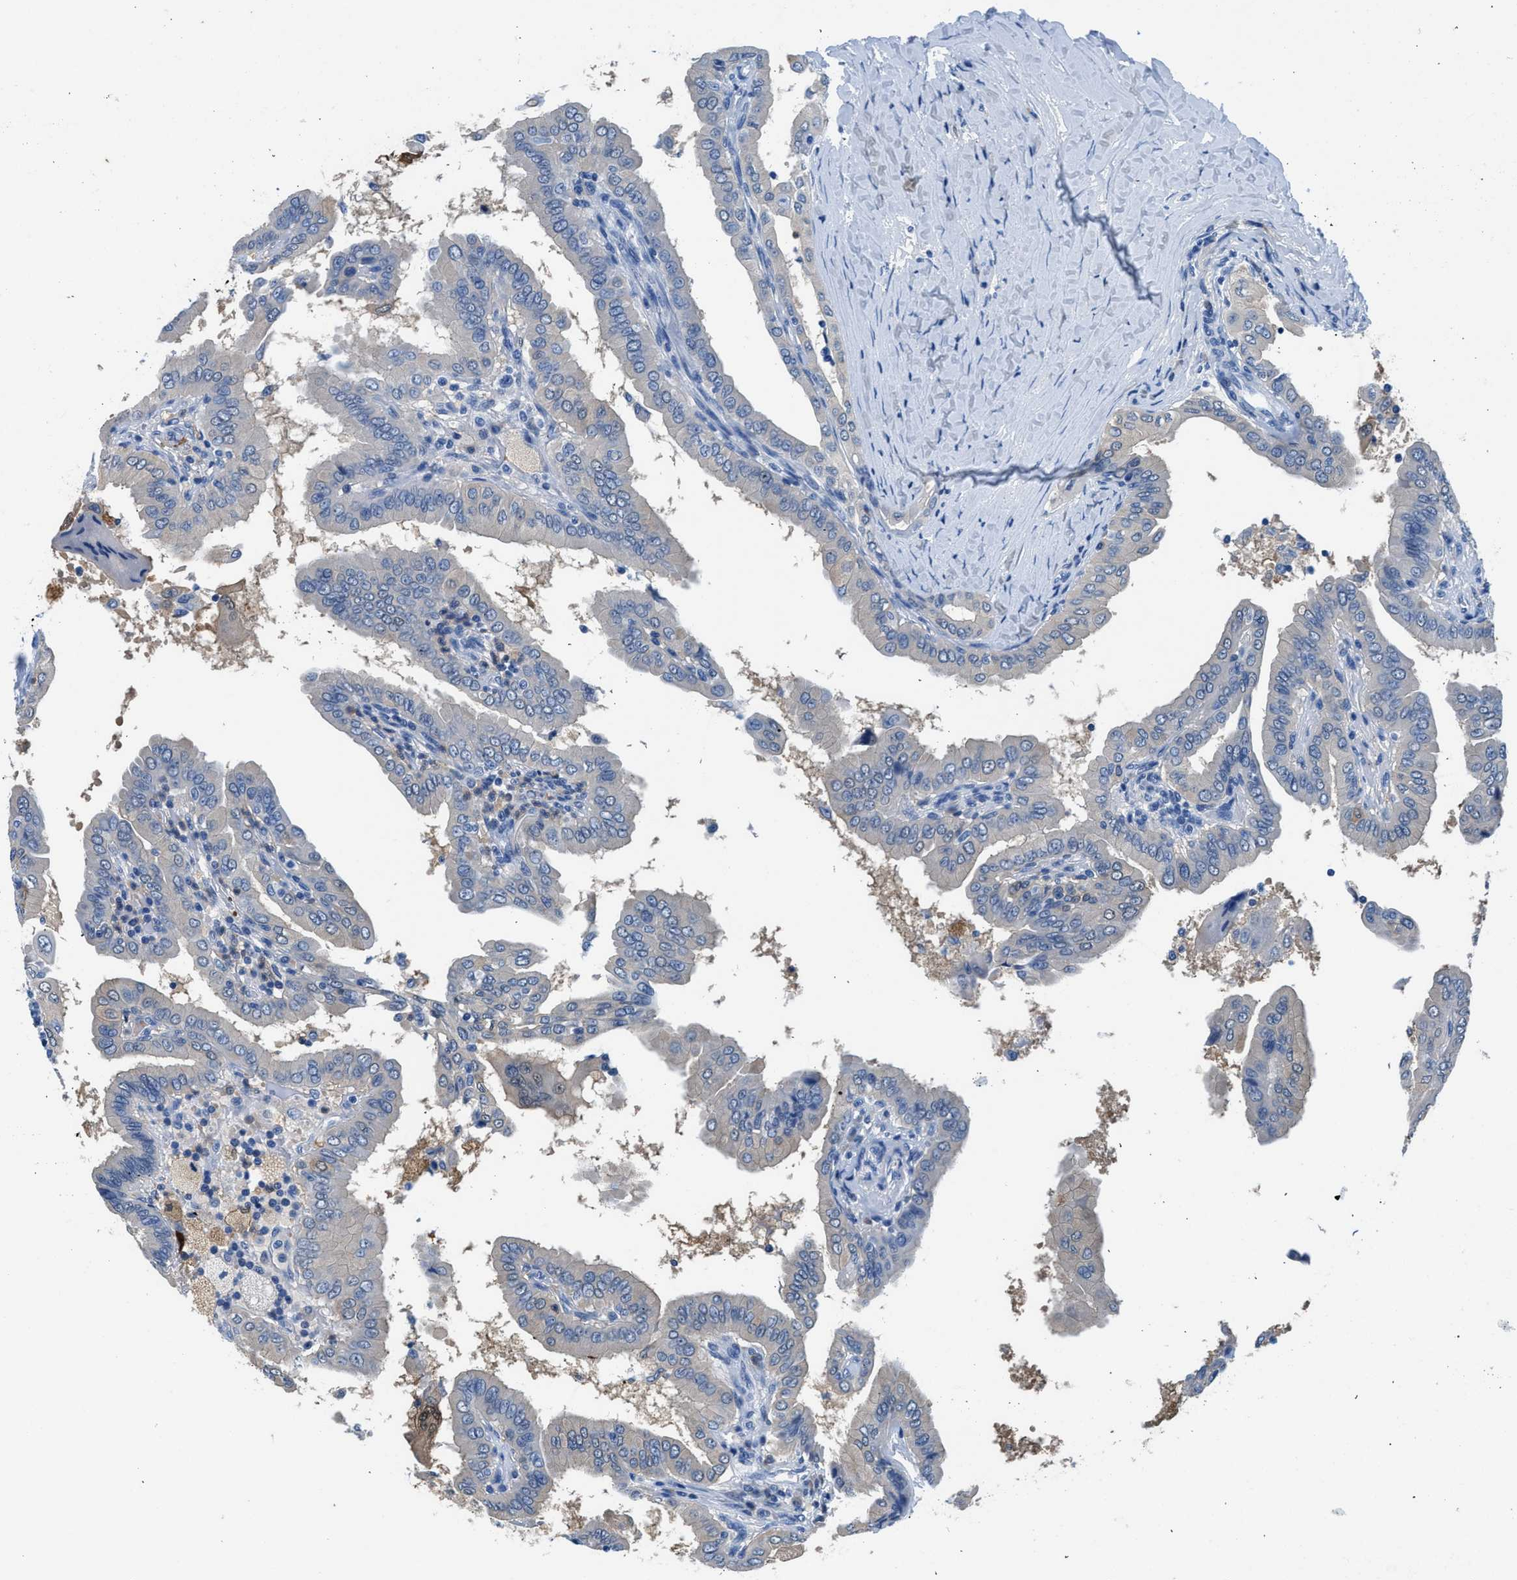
{"staining": {"intensity": "negative", "quantity": "none", "location": "none"}, "tissue": "thyroid cancer", "cell_type": "Tumor cells", "image_type": "cancer", "snomed": [{"axis": "morphology", "description": "Papillary adenocarcinoma, NOS"}, {"axis": "topography", "description": "Thyroid gland"}], "caption": "Histopathology image shows no protein staining in tumor cells of thyroid cancer (papillary adenocarcinoma) tissue. The staining was performed using DAB (3,3'-diaminobenzidine) to visualize the protein expression in brown, while the nuclei were stained in blue with hematoxylin (Magnification: 20x).", "gene": "FADS6", "patient": {"sex": "male", "age": 33}}